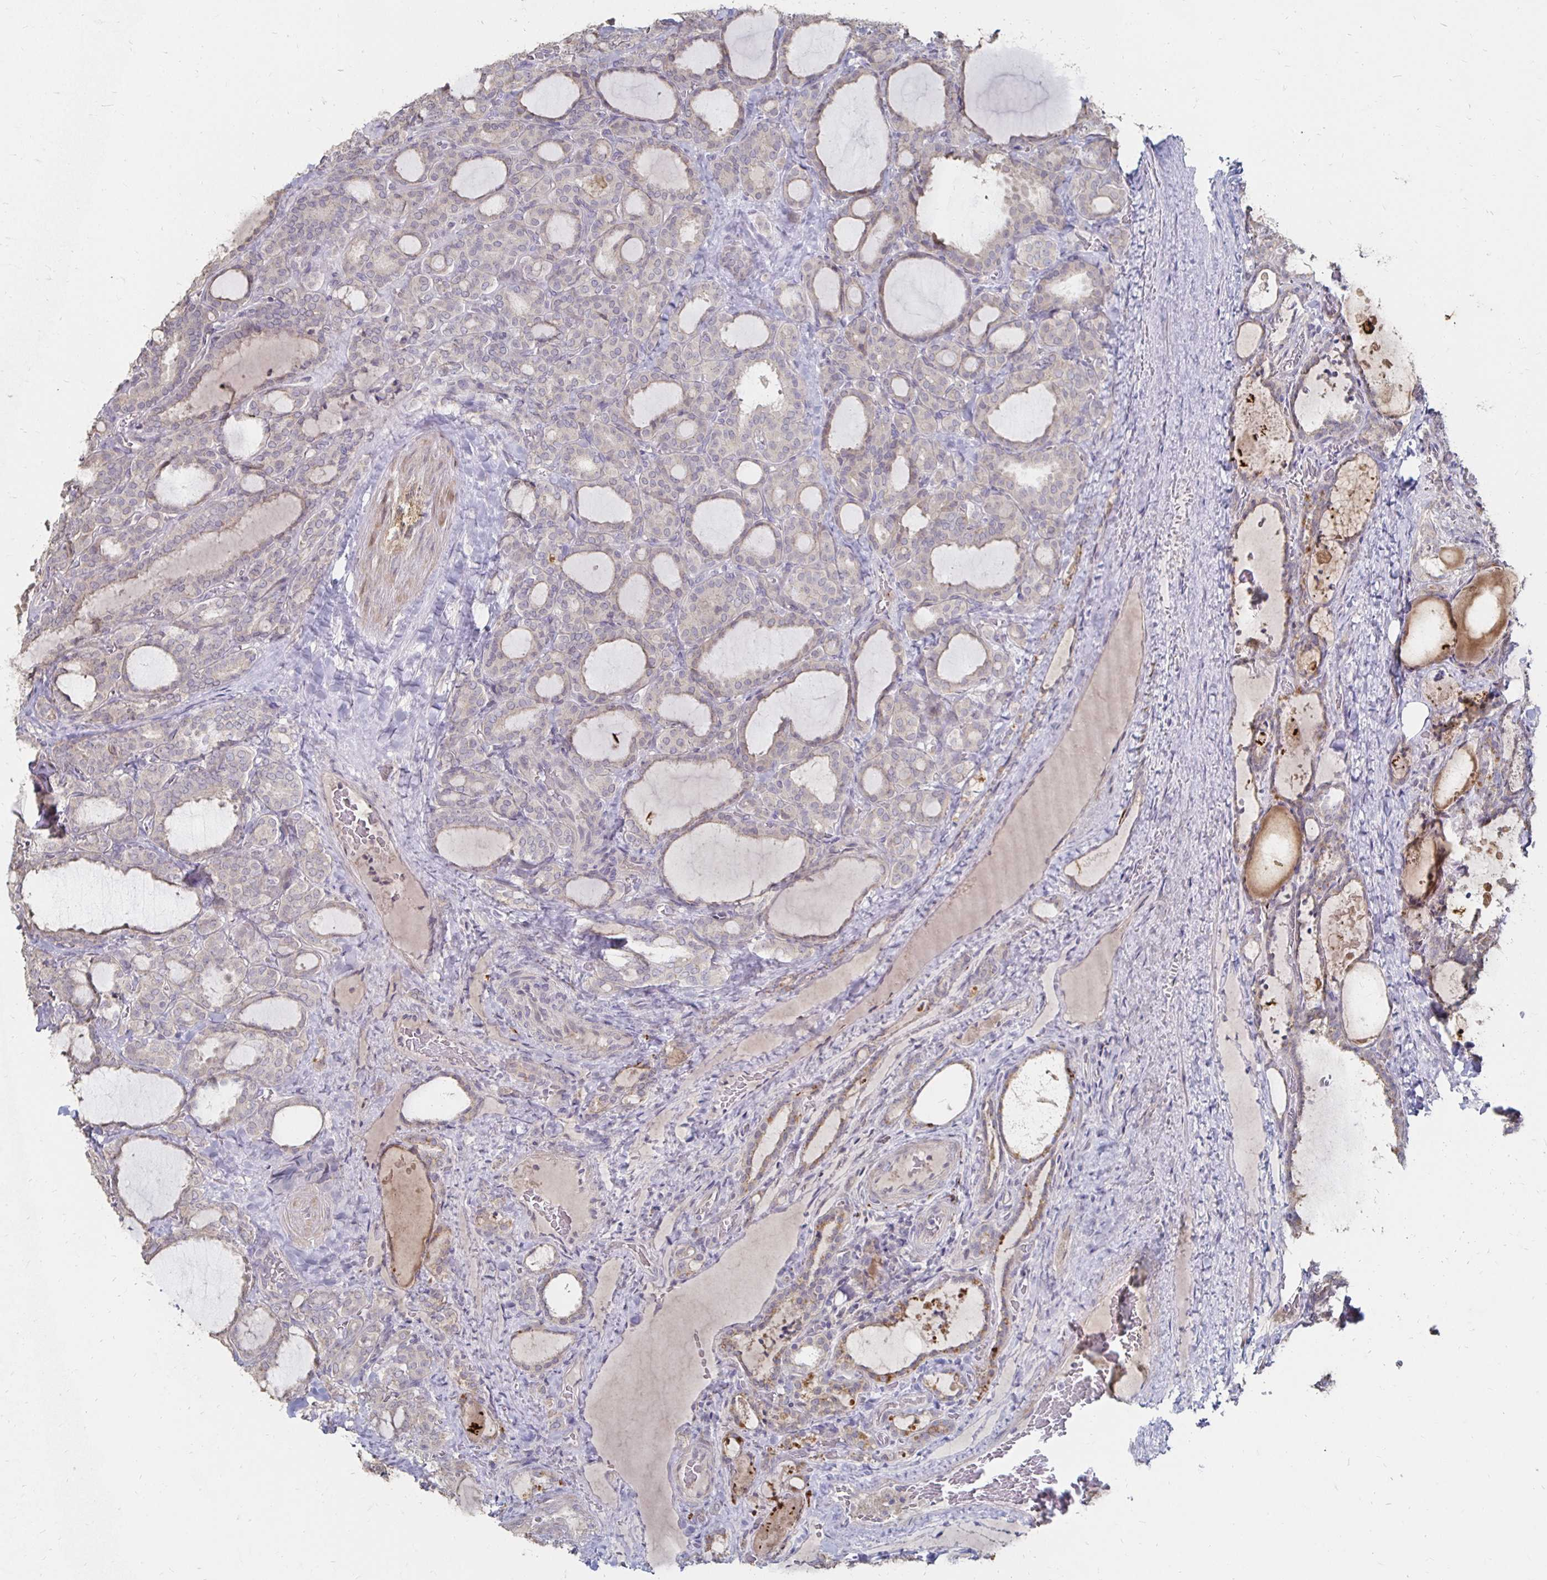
{"staining": {"intensity": "negative", "quantity": "none", "location": "none"}, "tissue": "thyroid cancer", "cell_type": "Tumor cells", "image_type": "cancer", "snomed": [{"axis": "morphology", "description": "Normal tissue, NOS"}, {"axis": "morphology", "description": "Follicular adenoma carcinoma, NOS"}, {"axis": "topography", "description": "Thyroid gland"}], "caption": "The photomicrograph reveals no significant positivity in tumor cells of thyroid cancer. (Immunohistochemistry (ihc), brightfield microscopy, high magnification).", "gene": "ZNF727", "patient": {"sex": "female", "age": 31}}